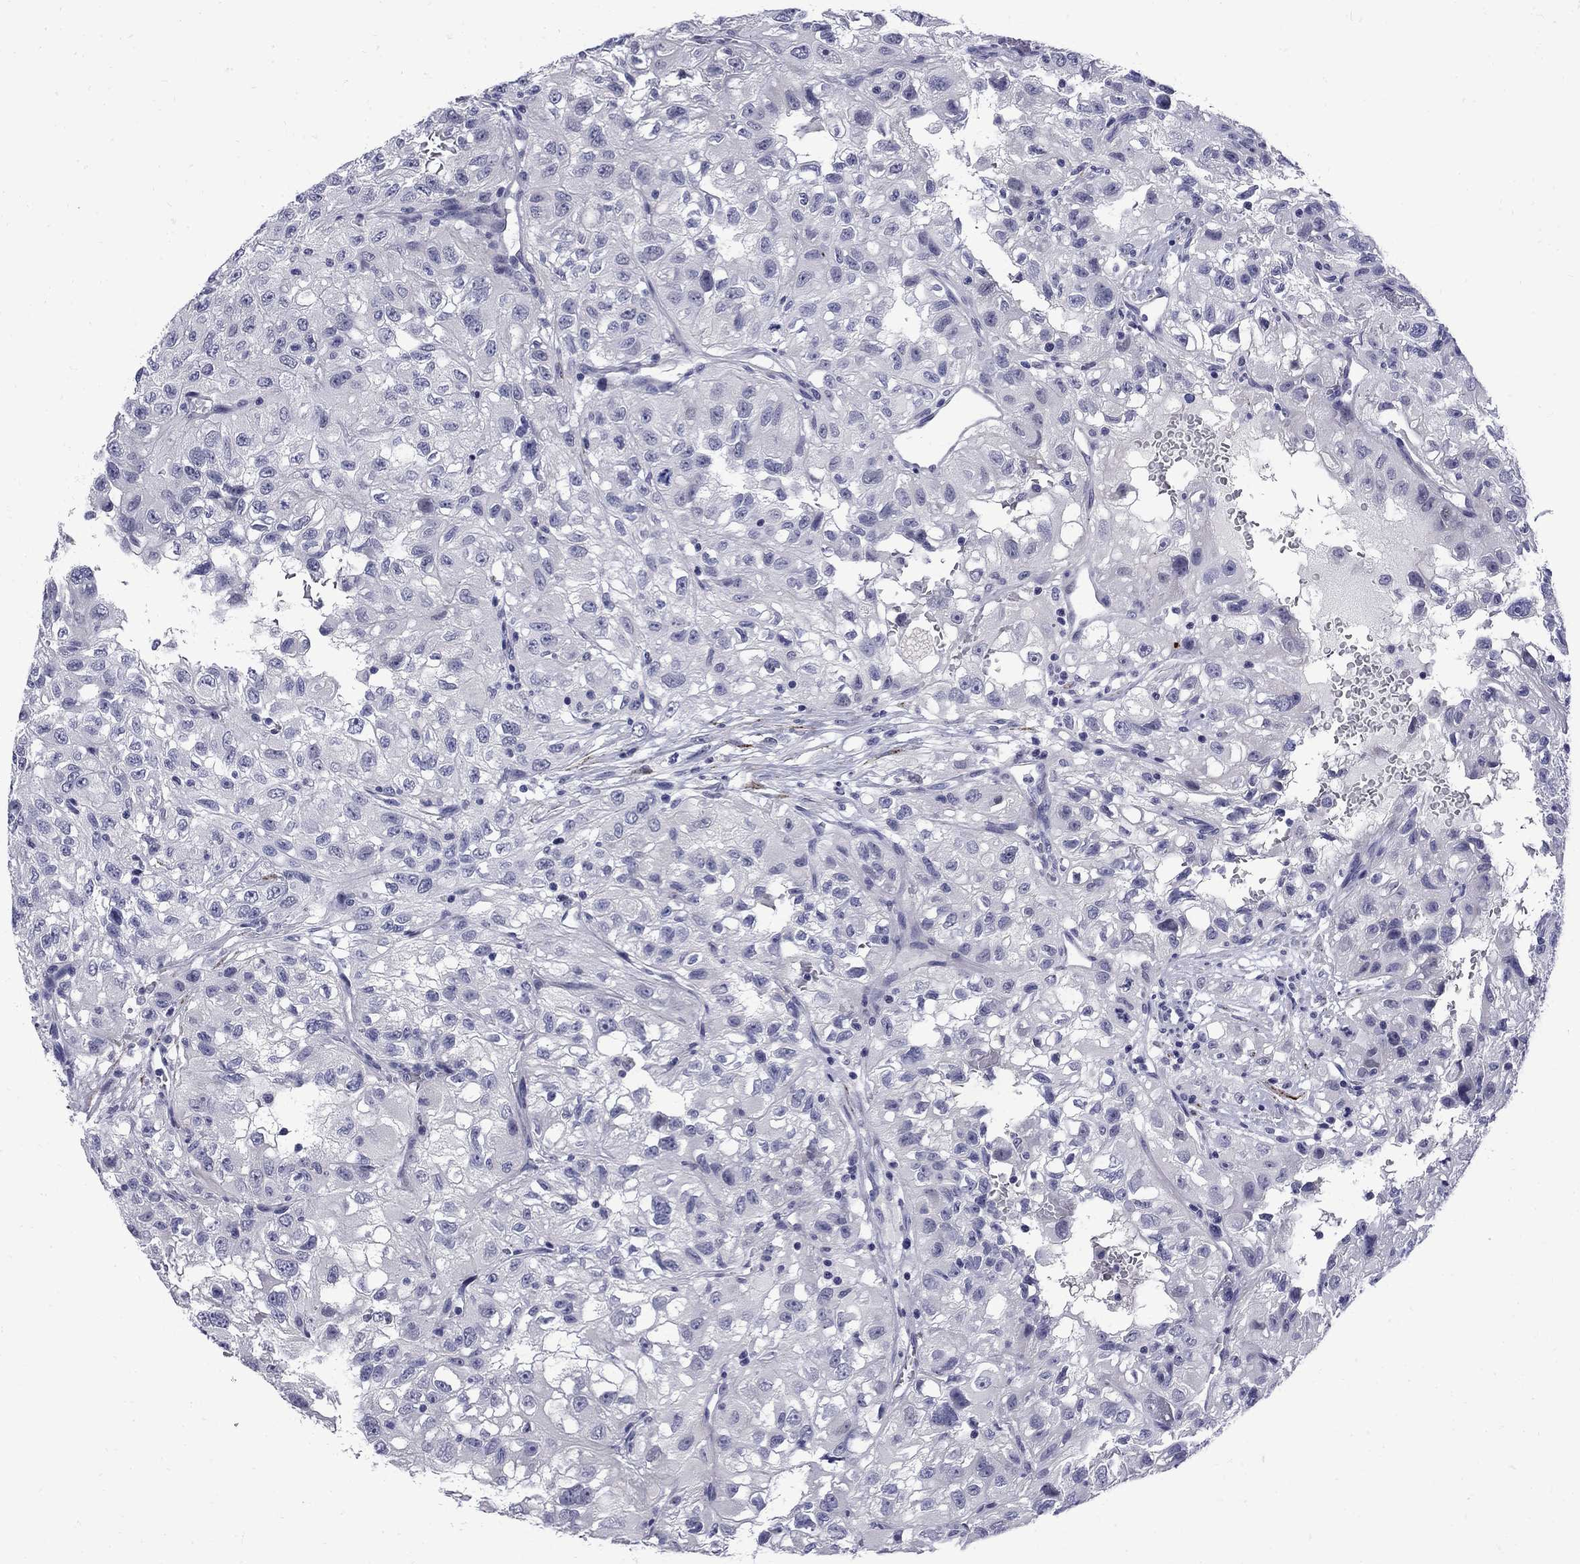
{"staining": {"intensity": "negative", "quantity": "none", "location": "none"}, "tissue": "renal cancer", "cell_type": "Tumor cells", "image_type": "cancer", "snomed": [{"axis": "morphology", "description": "Adenocarcinoma, NOS"}, {"axis": "topography", "description": "Kidney"}], "caption": "A high-resolution image shows immunohistochemistry (IHC) staining of renal cancer, which exhibits no significant staining in tumor cells.", "gene": "MGARP", "patient": {"sex": "male", "age": 64}}